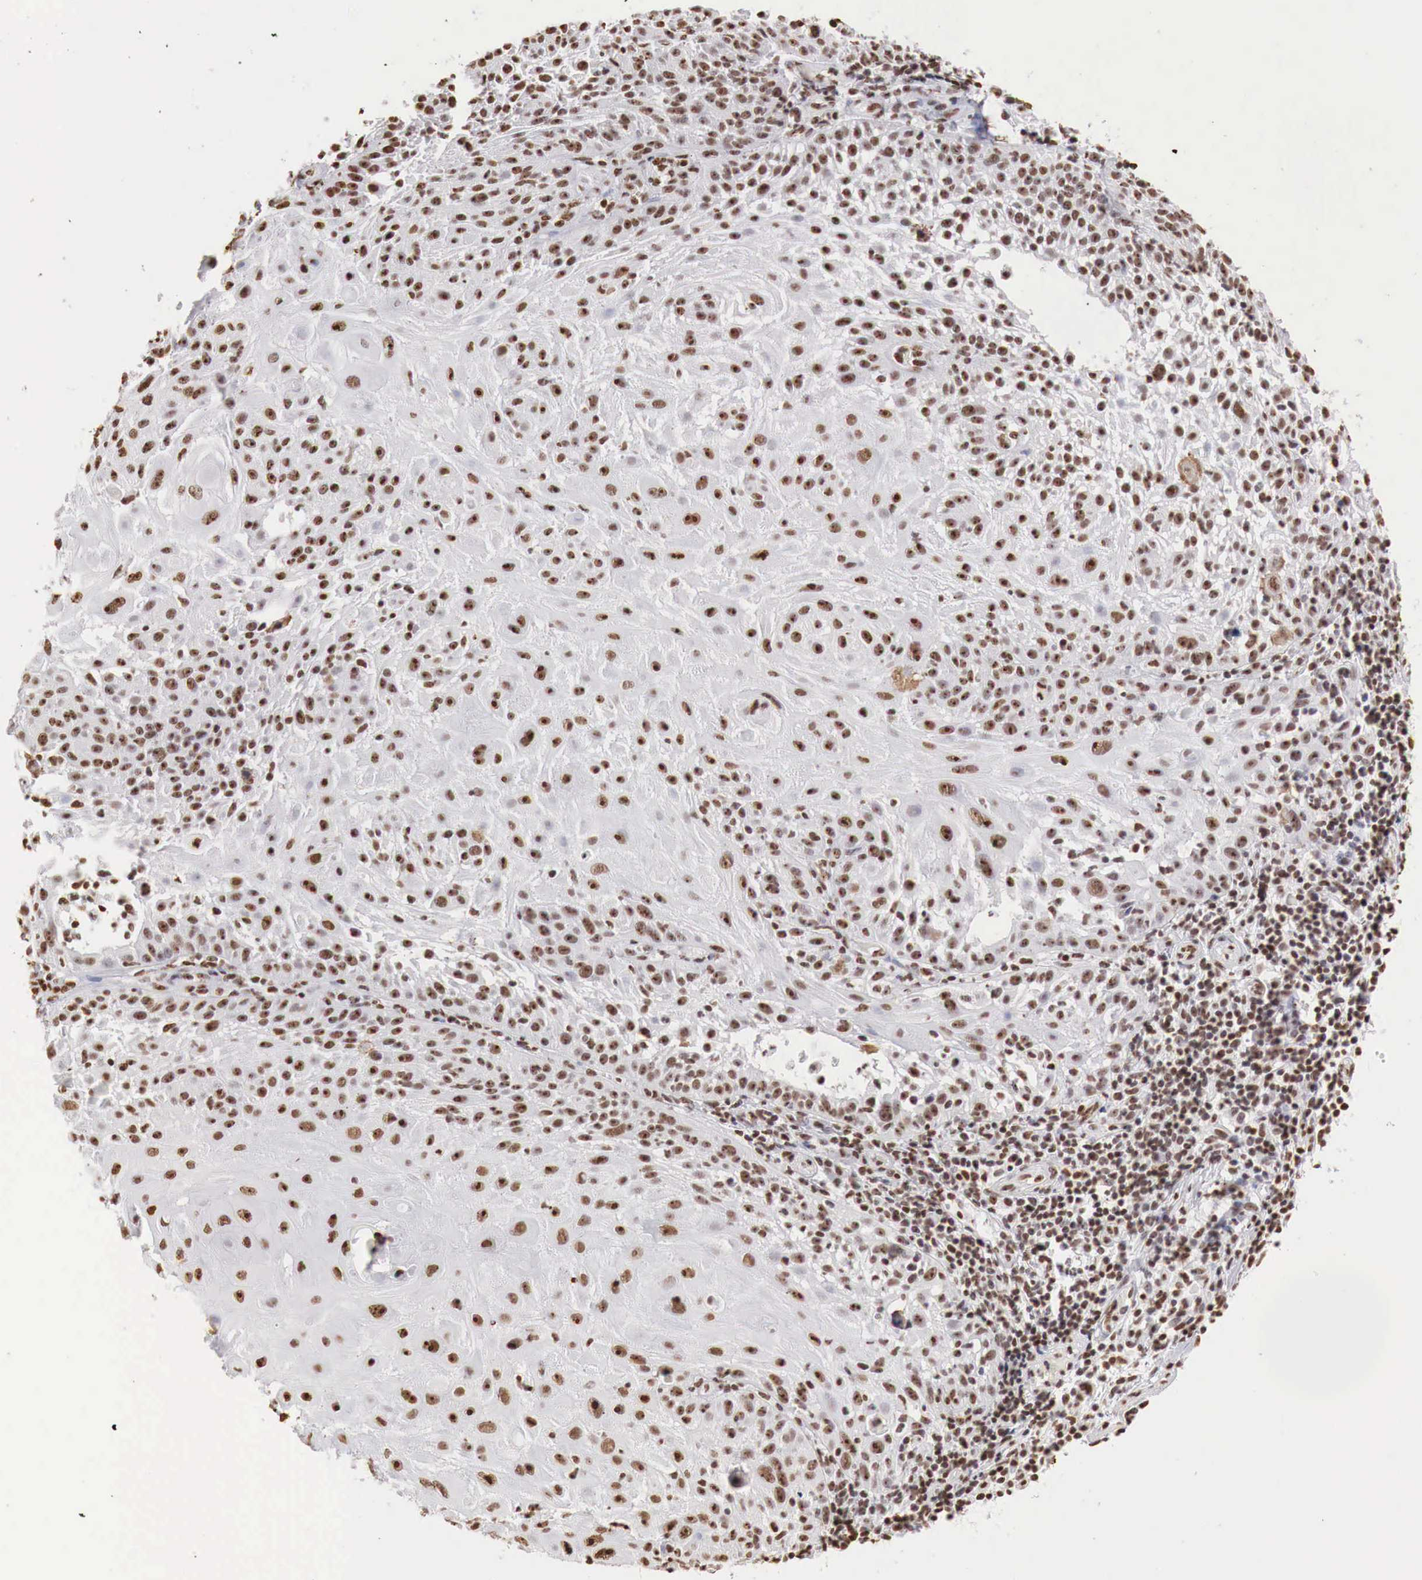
{"staining": {"intensity": "strong", "quantity": ">75%", "location": "nuclear"}, "tissue": "skin cancer", "cell_type": "Tumor cells", "image_type": "cancer", "snomed": [{"axis": "morphology", "description": "Squamous cell carcinoma, NOS"}, {"axis": "topography", "description": "Skin"}], "caption": "IHC of human skin squamous cell carcinoma displays high levels of strong nuclear positivity in approximately >75% of tumor cells. The protein of interest is shown in brown color, while the nuclei are stained blue.", "gene": "DKC1", "patient": {"sex": "female", "age": 89}}